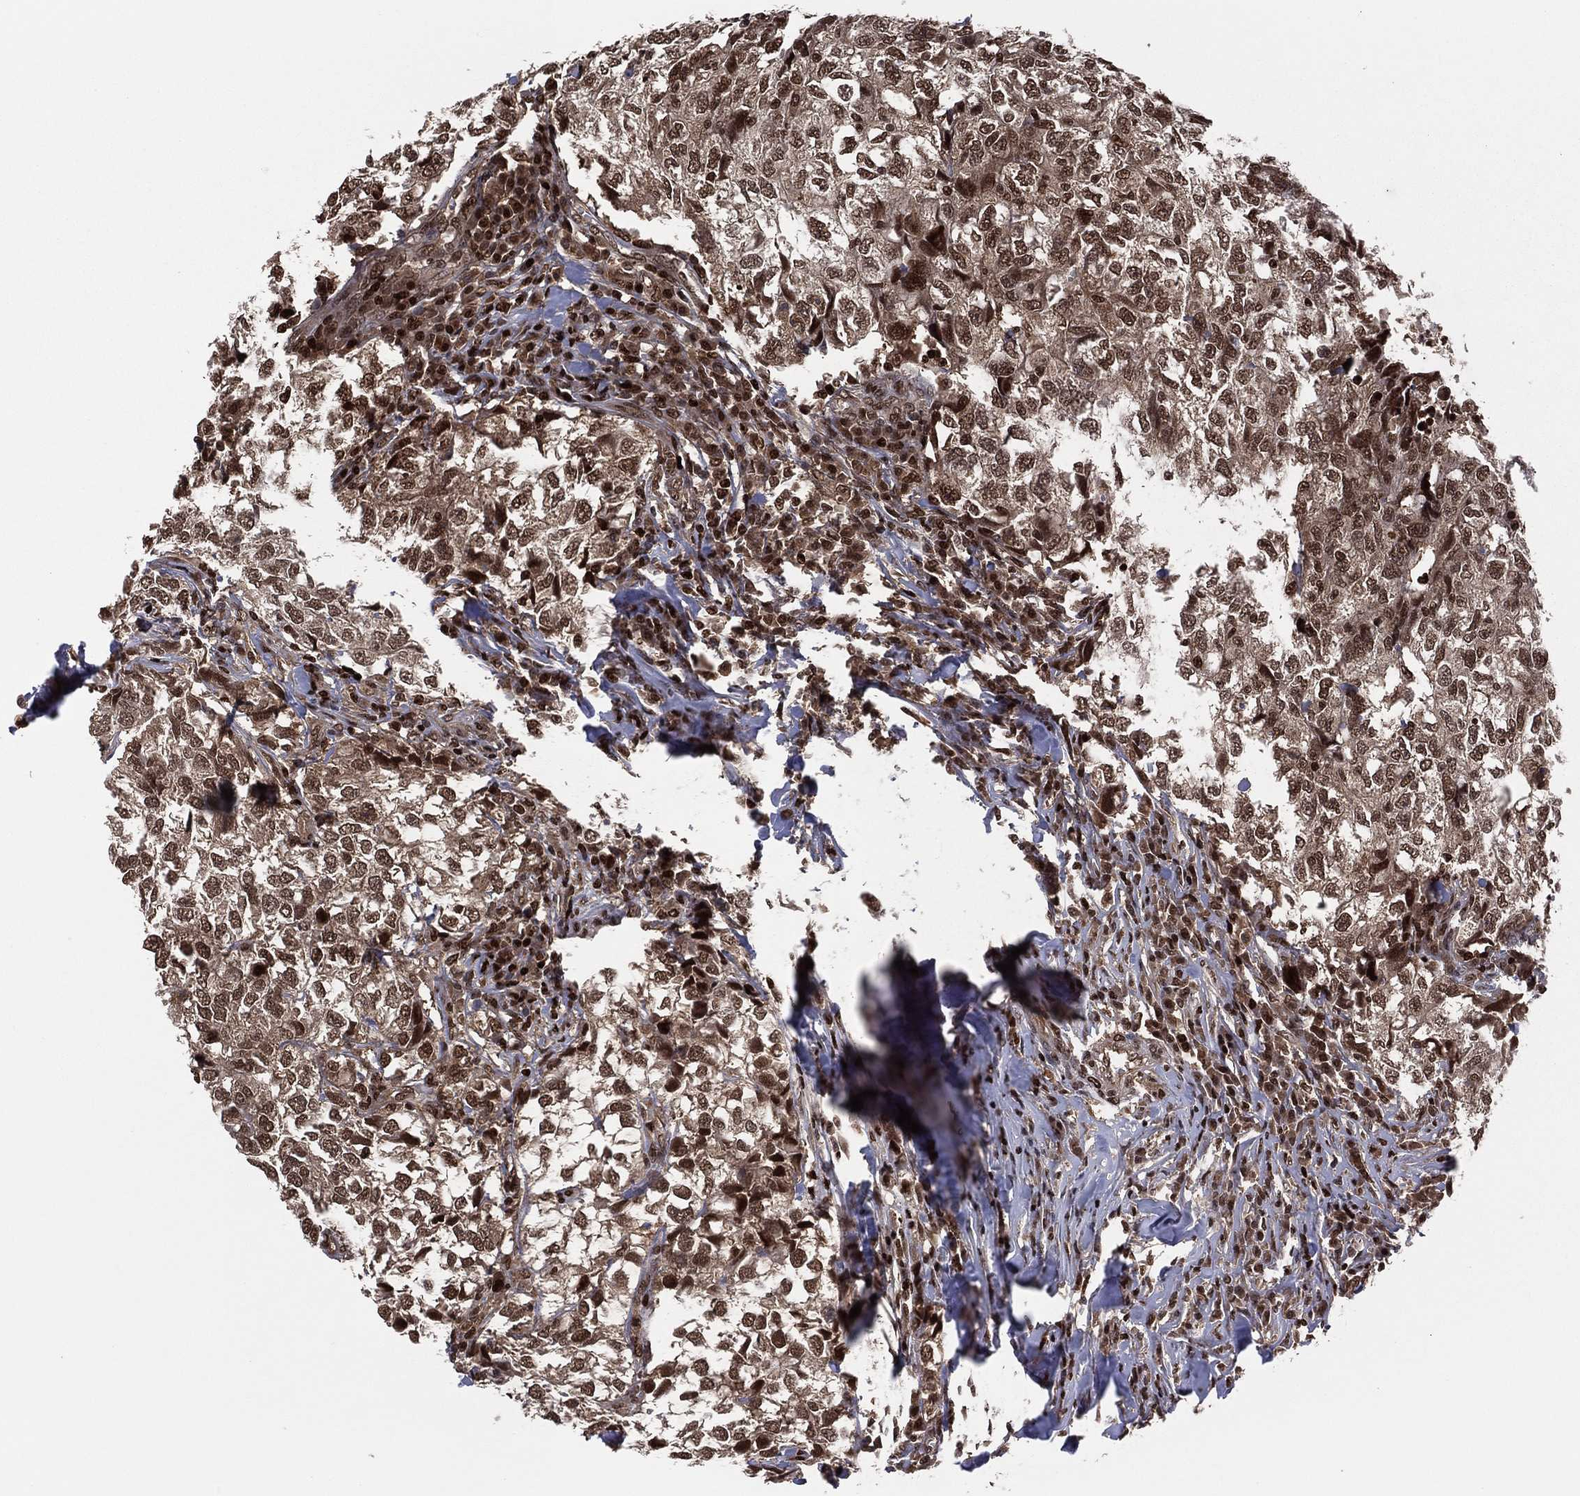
{"staining": {"intensity": "strong", "quantity": ">75%", "location": "cytoplasmic/membranous,nuclear"}, "tissue": "breast cancer", "cell_type": "Tumor cells", "image_type": "cancer", "snomed": [{"axis": "morphology", "description": "Duct carcinoma"}, {"axis": "topography", "description": "Breast"}], "caption": "Approximately >75% of tumor cells in human breast cancer (infiltrating ductal carcinoma) exhibit strong cytoplasmic/membranous and nuclear protein staining as visualized by brown immunohistochemical staining.", "gene": "PSMA1", "patient": {"sex": "female", "age": 30}}